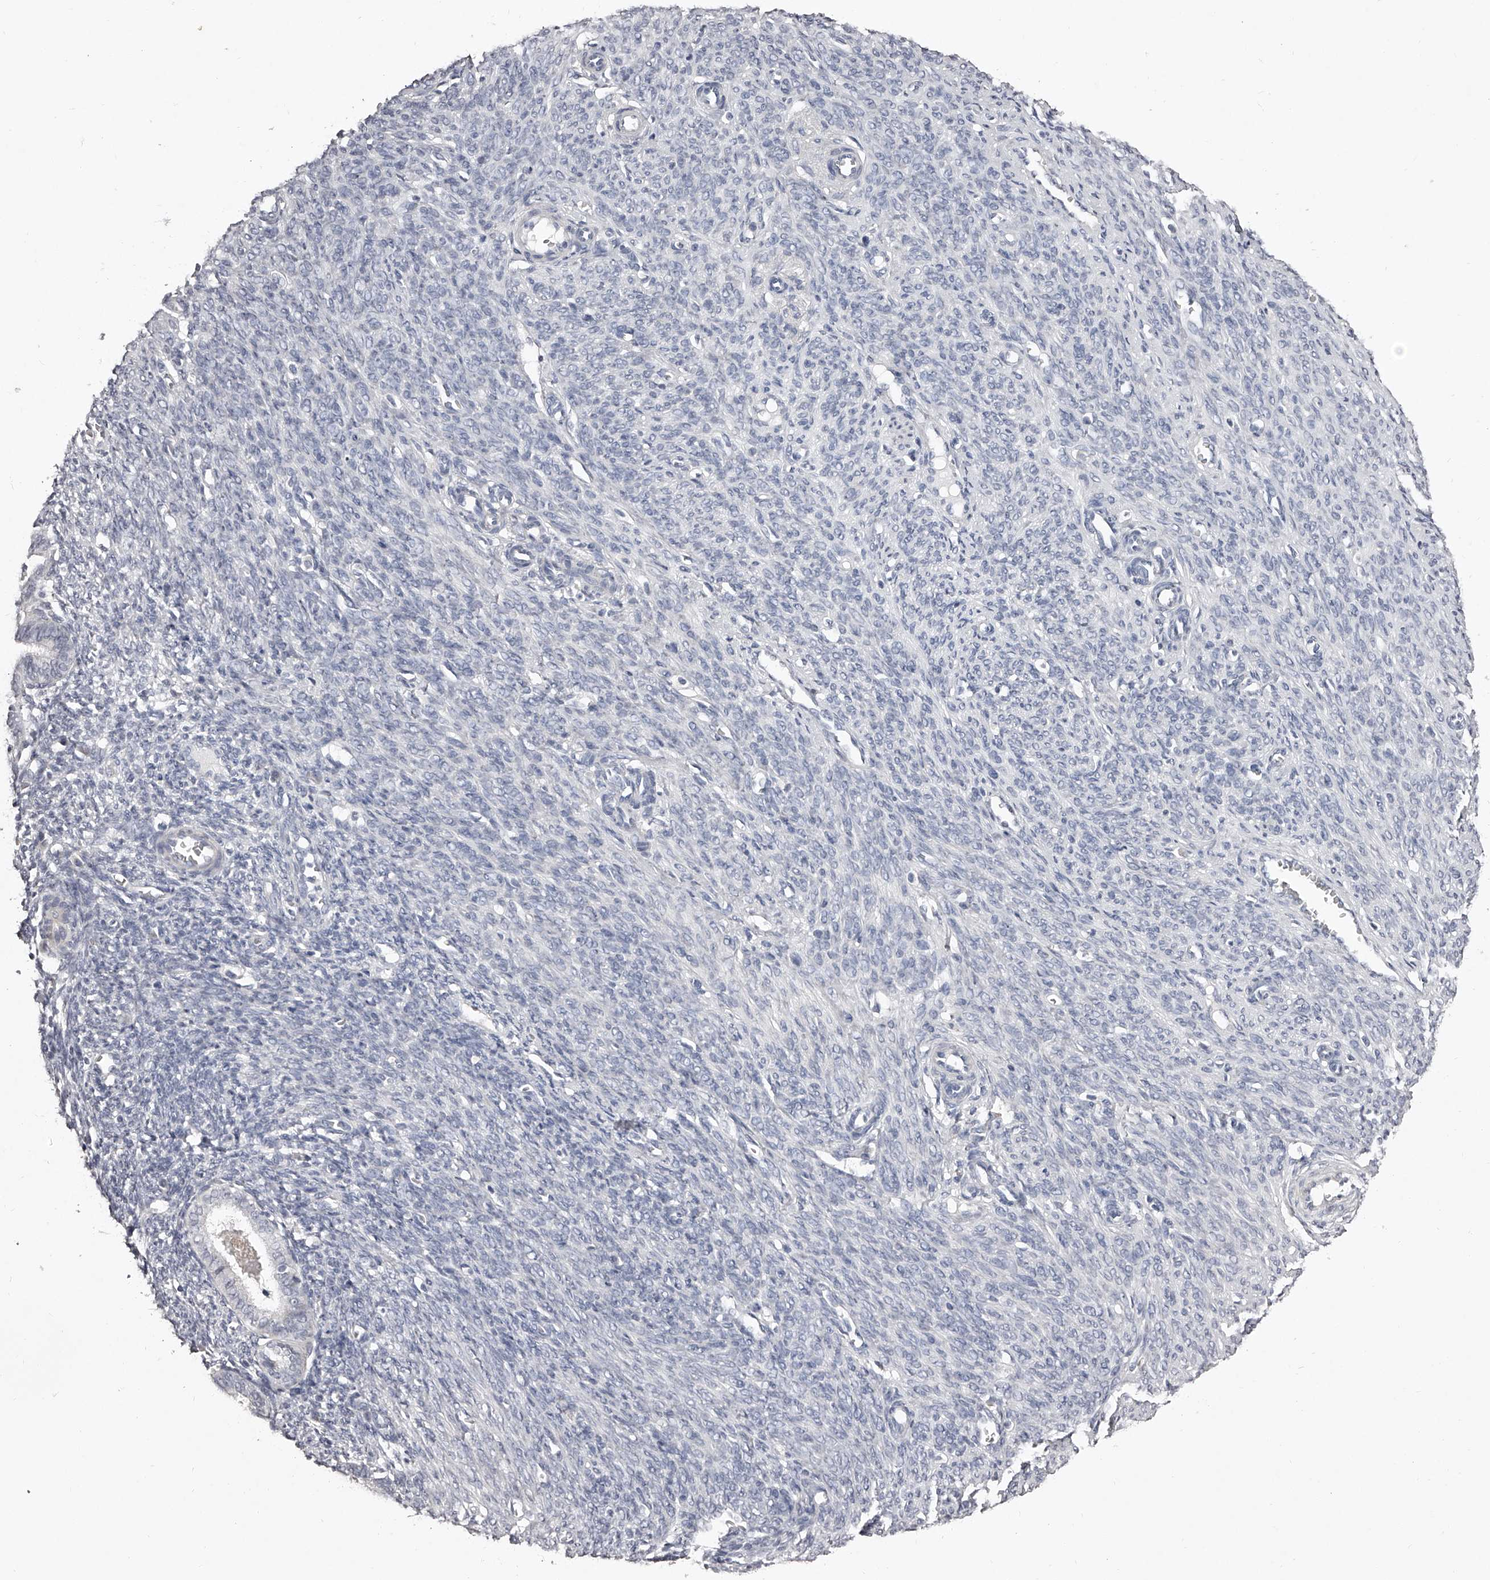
{"staining": {"intensity": "negative", "quantity": "none", "location": "none"}, "tissue": "endometrial cancer", "cell_type": "Tumor cells", "image_type": "cancer", "snomed": [{"axis": "morphology", "description": "Adenocarcinoma, NOS"}, {"axis": "topography", "description": "Uterus"}], "caption": "This image is of endometrial adenocarcinoma stained with immunohistochemistry to label a protein in brown with the nuclei are counter-stained blue. There is no staining in tumor cells.", "gene": "NT5DC1", "patient": {"sex": "female", "age": 77}}